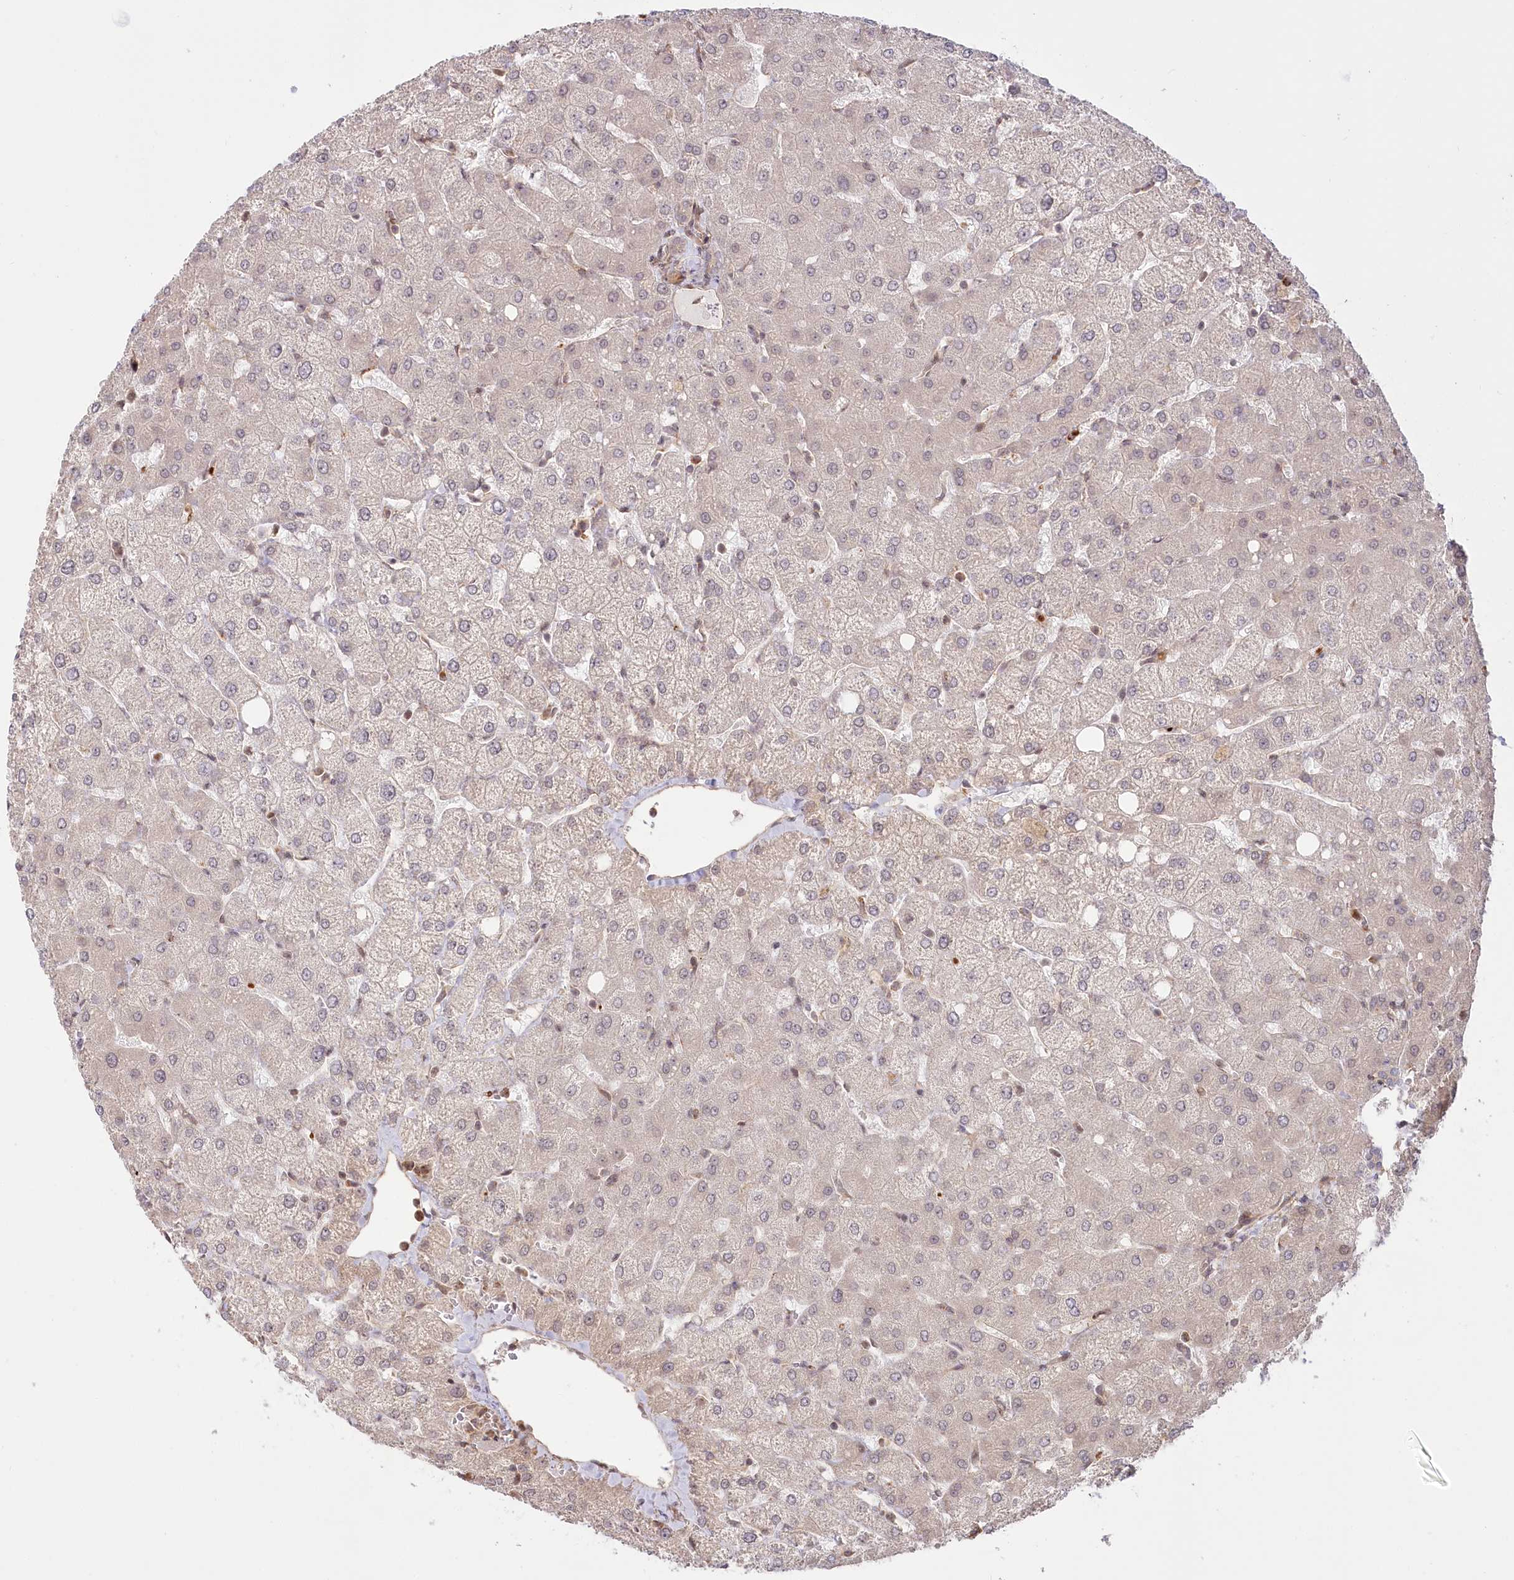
{"staining": {"intensity": "negative", "quantity": "none", "location": "none"}, "tissue": "liver", "cell_type": "Cholangiocytes", "image_type": "normal", "snomed": [{"axis": "morphology", "description": "Normal tissue, NOS"}, {"axis": "topography", "description": "Liver"}], "caption": "Immunohistochemistry of unremarkable liver reveals no positivity in cholangiocytes. Nuclei are stained in blue.", "gene": "CEP70", "patient": {"sex": "female", "age": 54}}